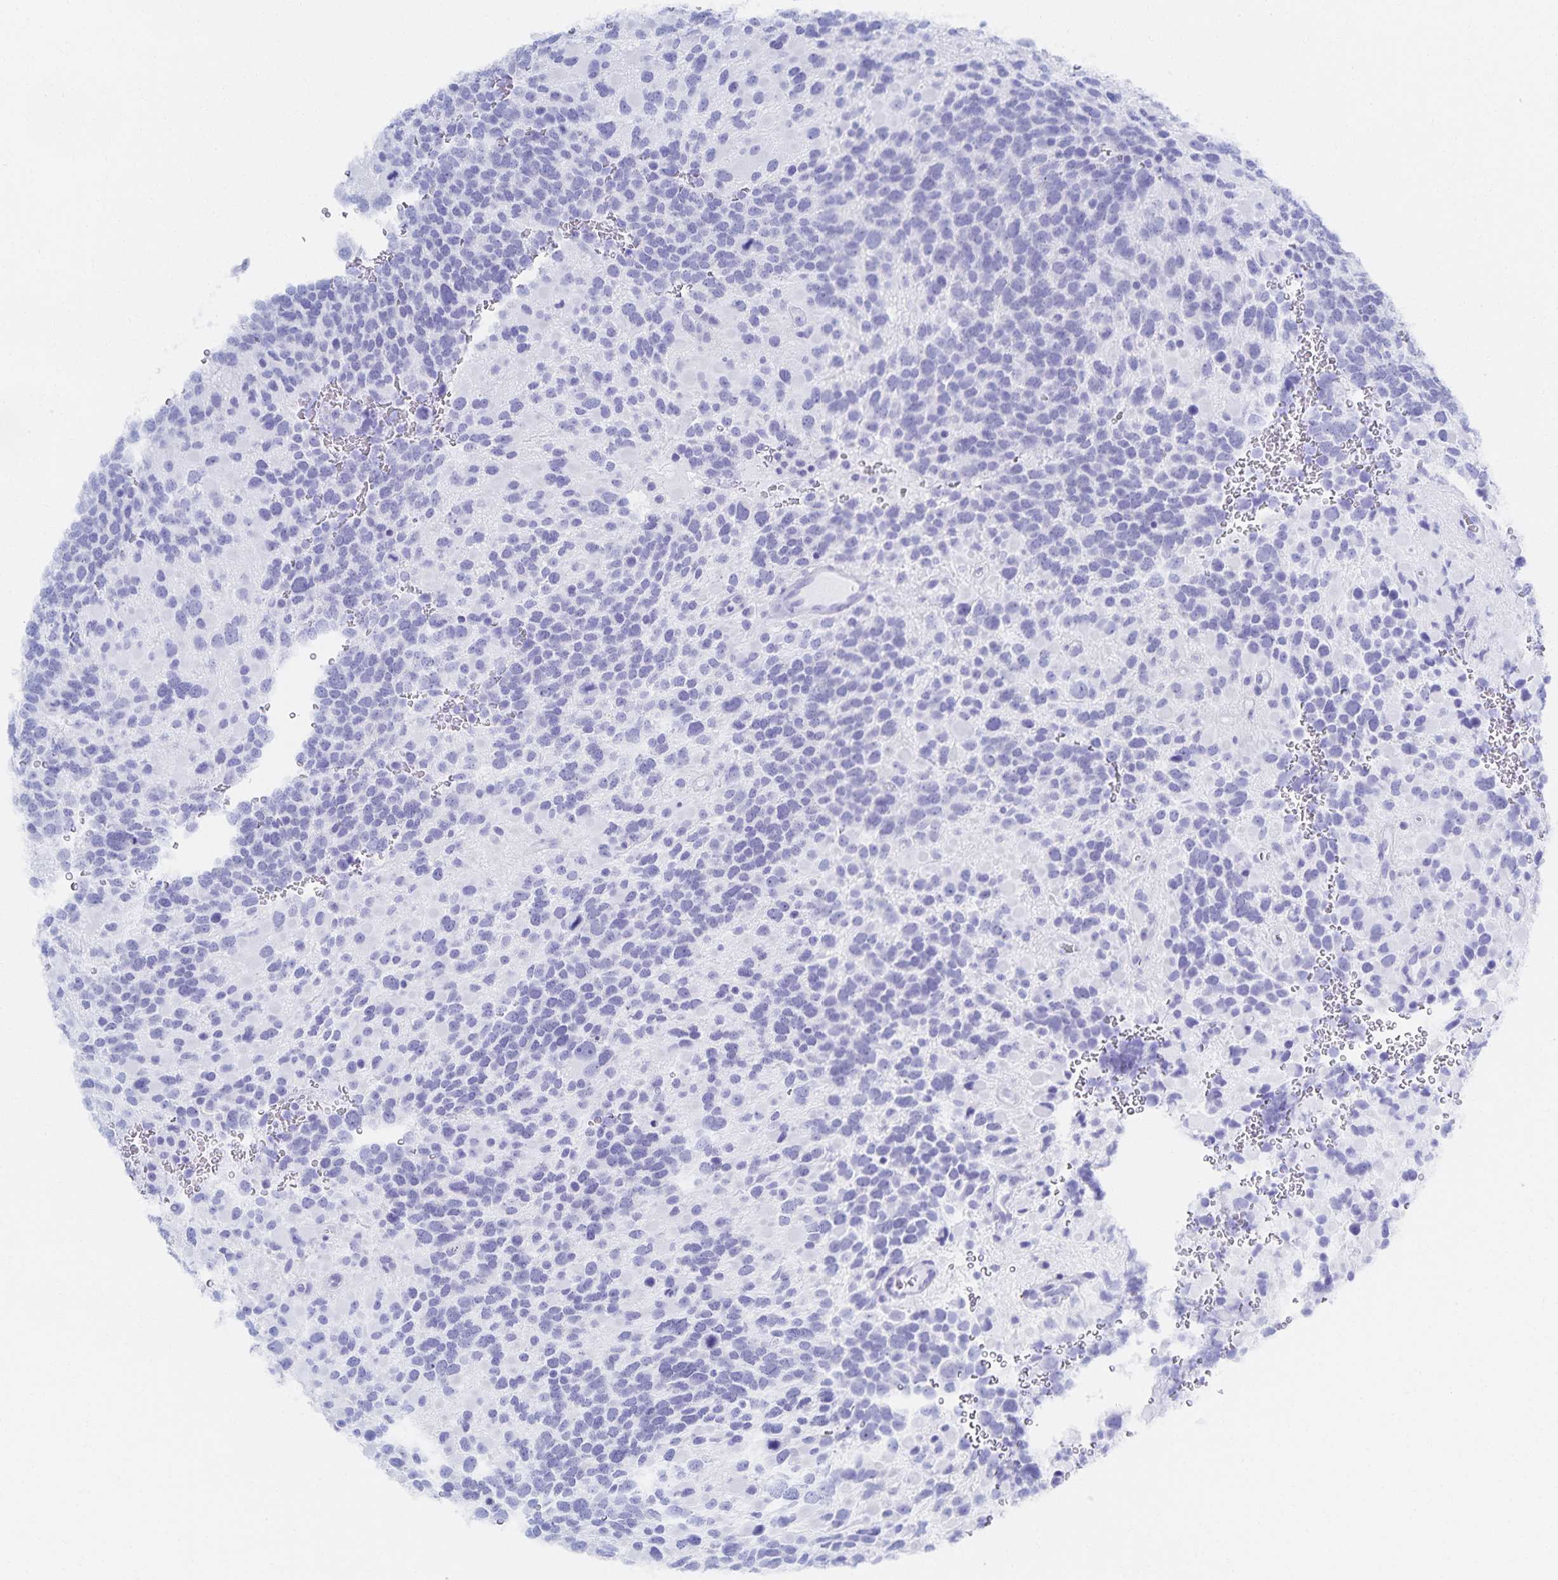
{"staining": {"intensity": "negative", "quantity": "none", "location": "none"}, "tissue": "glioma", "cell_type": "Tumor cells", "image_type": "cancer", "snomed": [{"axis": "morphology", "description": "Glioma, malignant, High grade"}, {"axis": "topography", "description": "Brain"}], "caption": "Immunohistochemistry image of neoplastic tissue: glioma stained with DAB exhibits no significant protein expression in tumor cells.", "gene": "SNTN", "patient": {"sex": "female", "age": 40}}